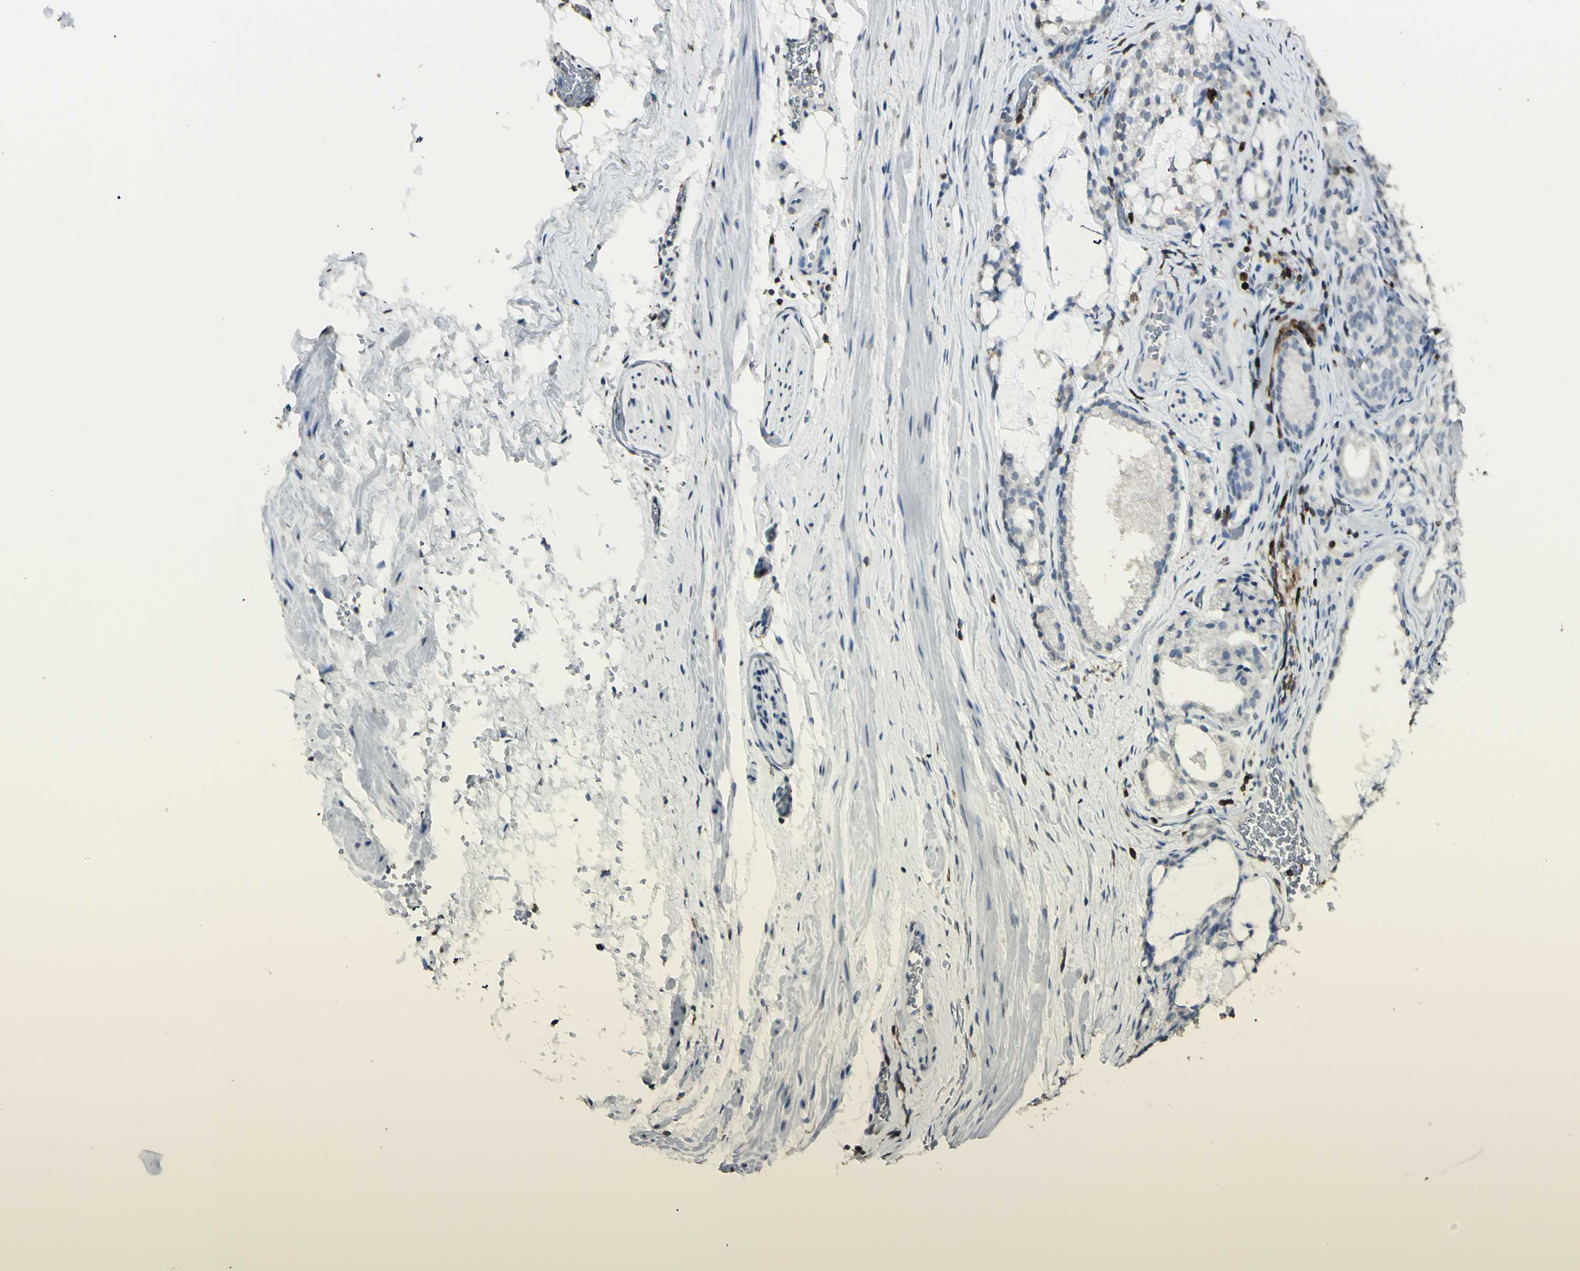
{"staining": {"intensity": "negative", "quantity": "none", "location": "none"}, "tissue": "prostate cancer", "cell_type": "Tumor cells", "image_type": "cancer", "snomed": [{"axis": "morphology", "description": "Adenocarcinoma, Low grade"}, {"axis": "topography", "description": "Prostate"}], "caption": "High magnification brightfield microscopy of prostate cancer (adenocarcinoma (low-grade)) stained with DAB (brown) and counterstained with hematoxylin (blue): tumor cells show no significant expression.", "gene": "PSTPIP1", "patient": {"sex": "male", "age": 59}}